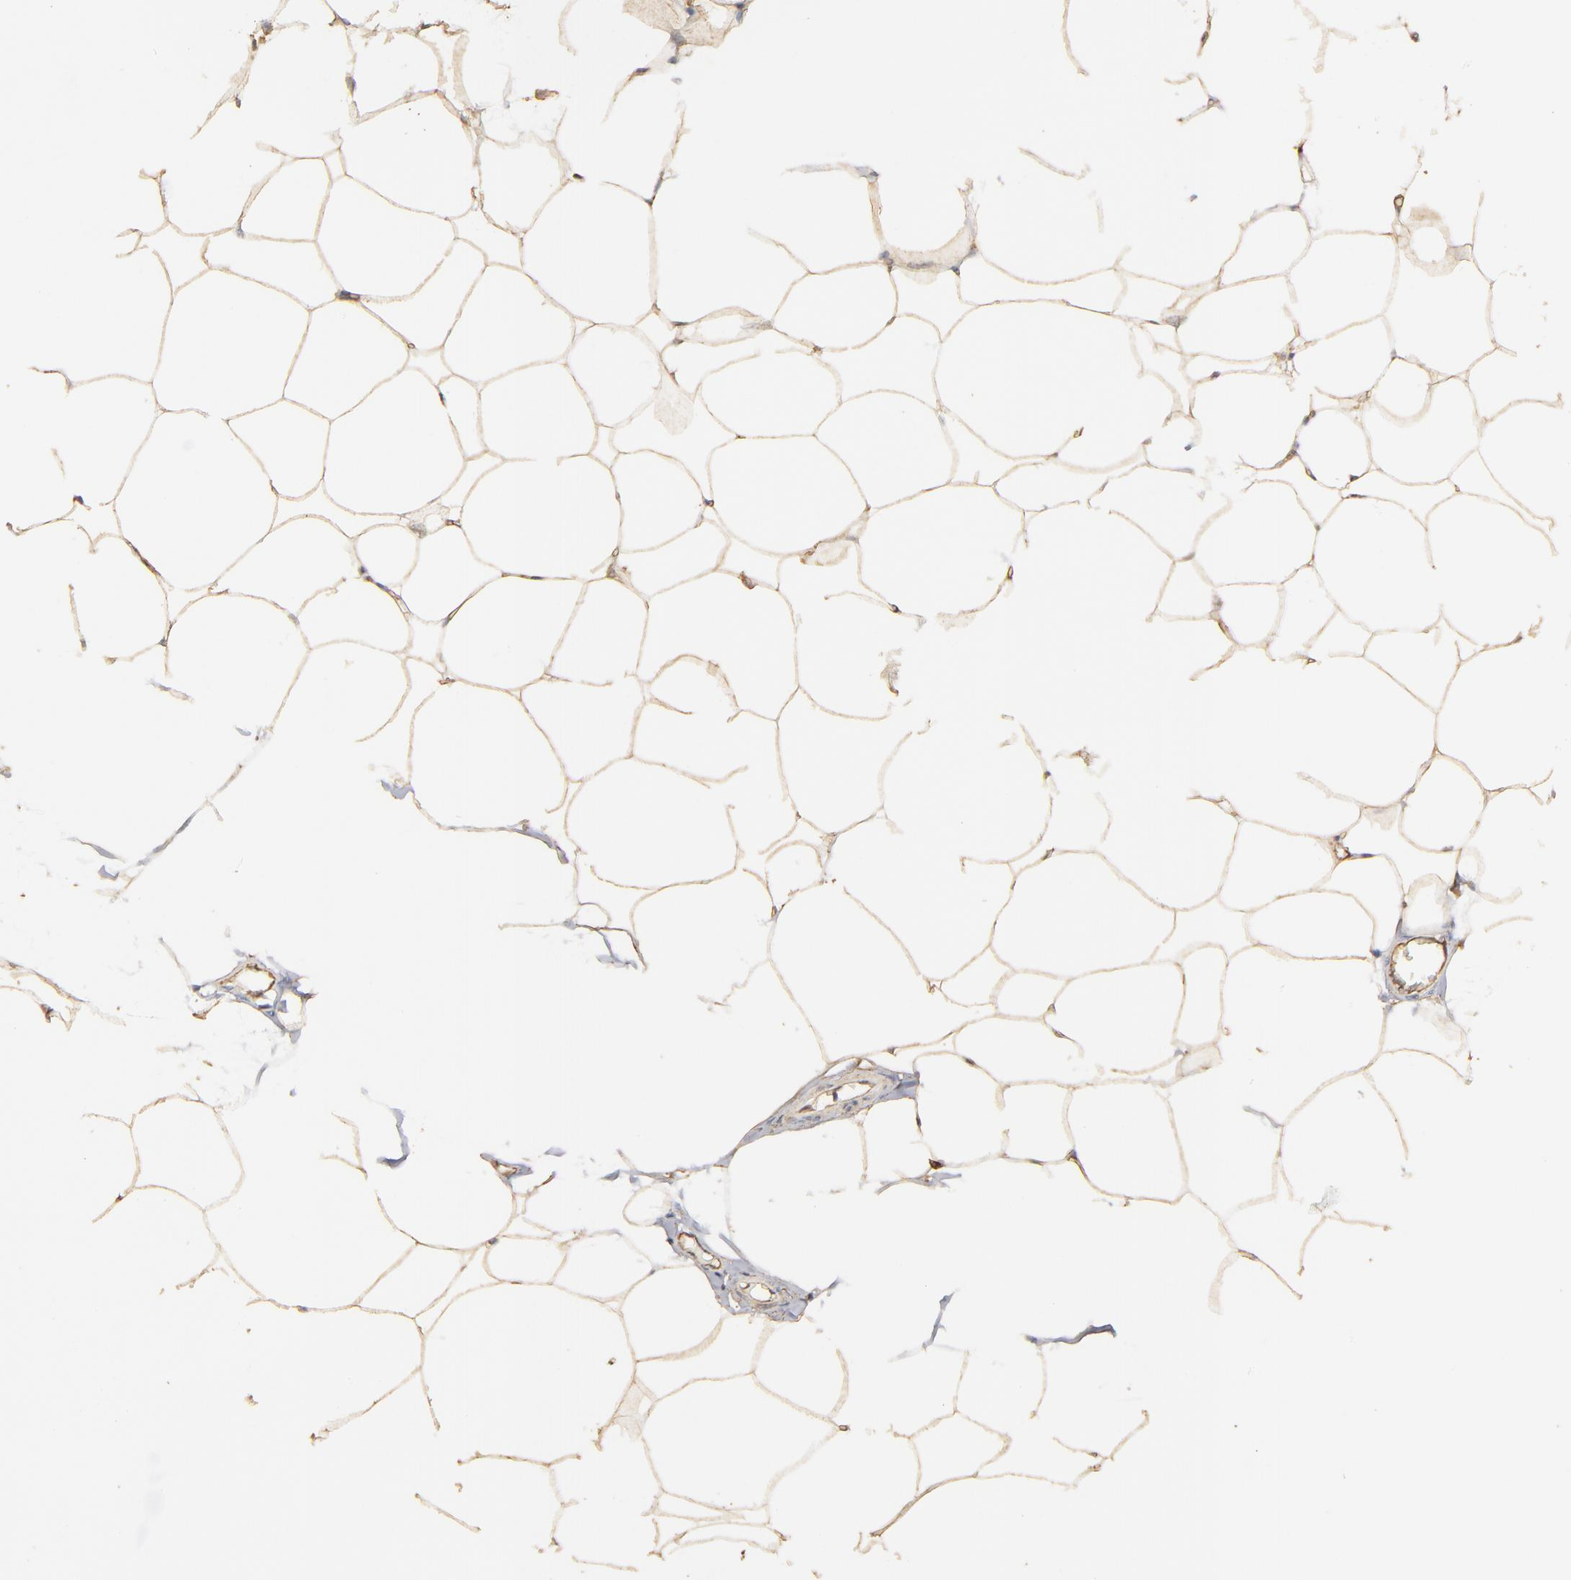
{"staining": {"intensity": "moderate", "quantity": ">75%", "location": "cytoplasmic/membranous"}, "tissue": "adipose tissue", "cell_type": "Adipocytes", "image_type": "normal", "snomed": [{"axis": "morphology", "description": "Normal tissue, NOS"}, {"axis": "morphology", "description": "Adenocarcinoma, NOS"}, {"axis": "topography", "description": "Colon"}, {"axis": "topography", "description": "Peripheral nerve tissue"}], "caption": "A brown stain shows moderate cytoplasmic/membranous expression of a protein in adipocytes of benign human adipose tissue.", "gene": "DMD", "patient": {"sex": "male", "age": 14}}